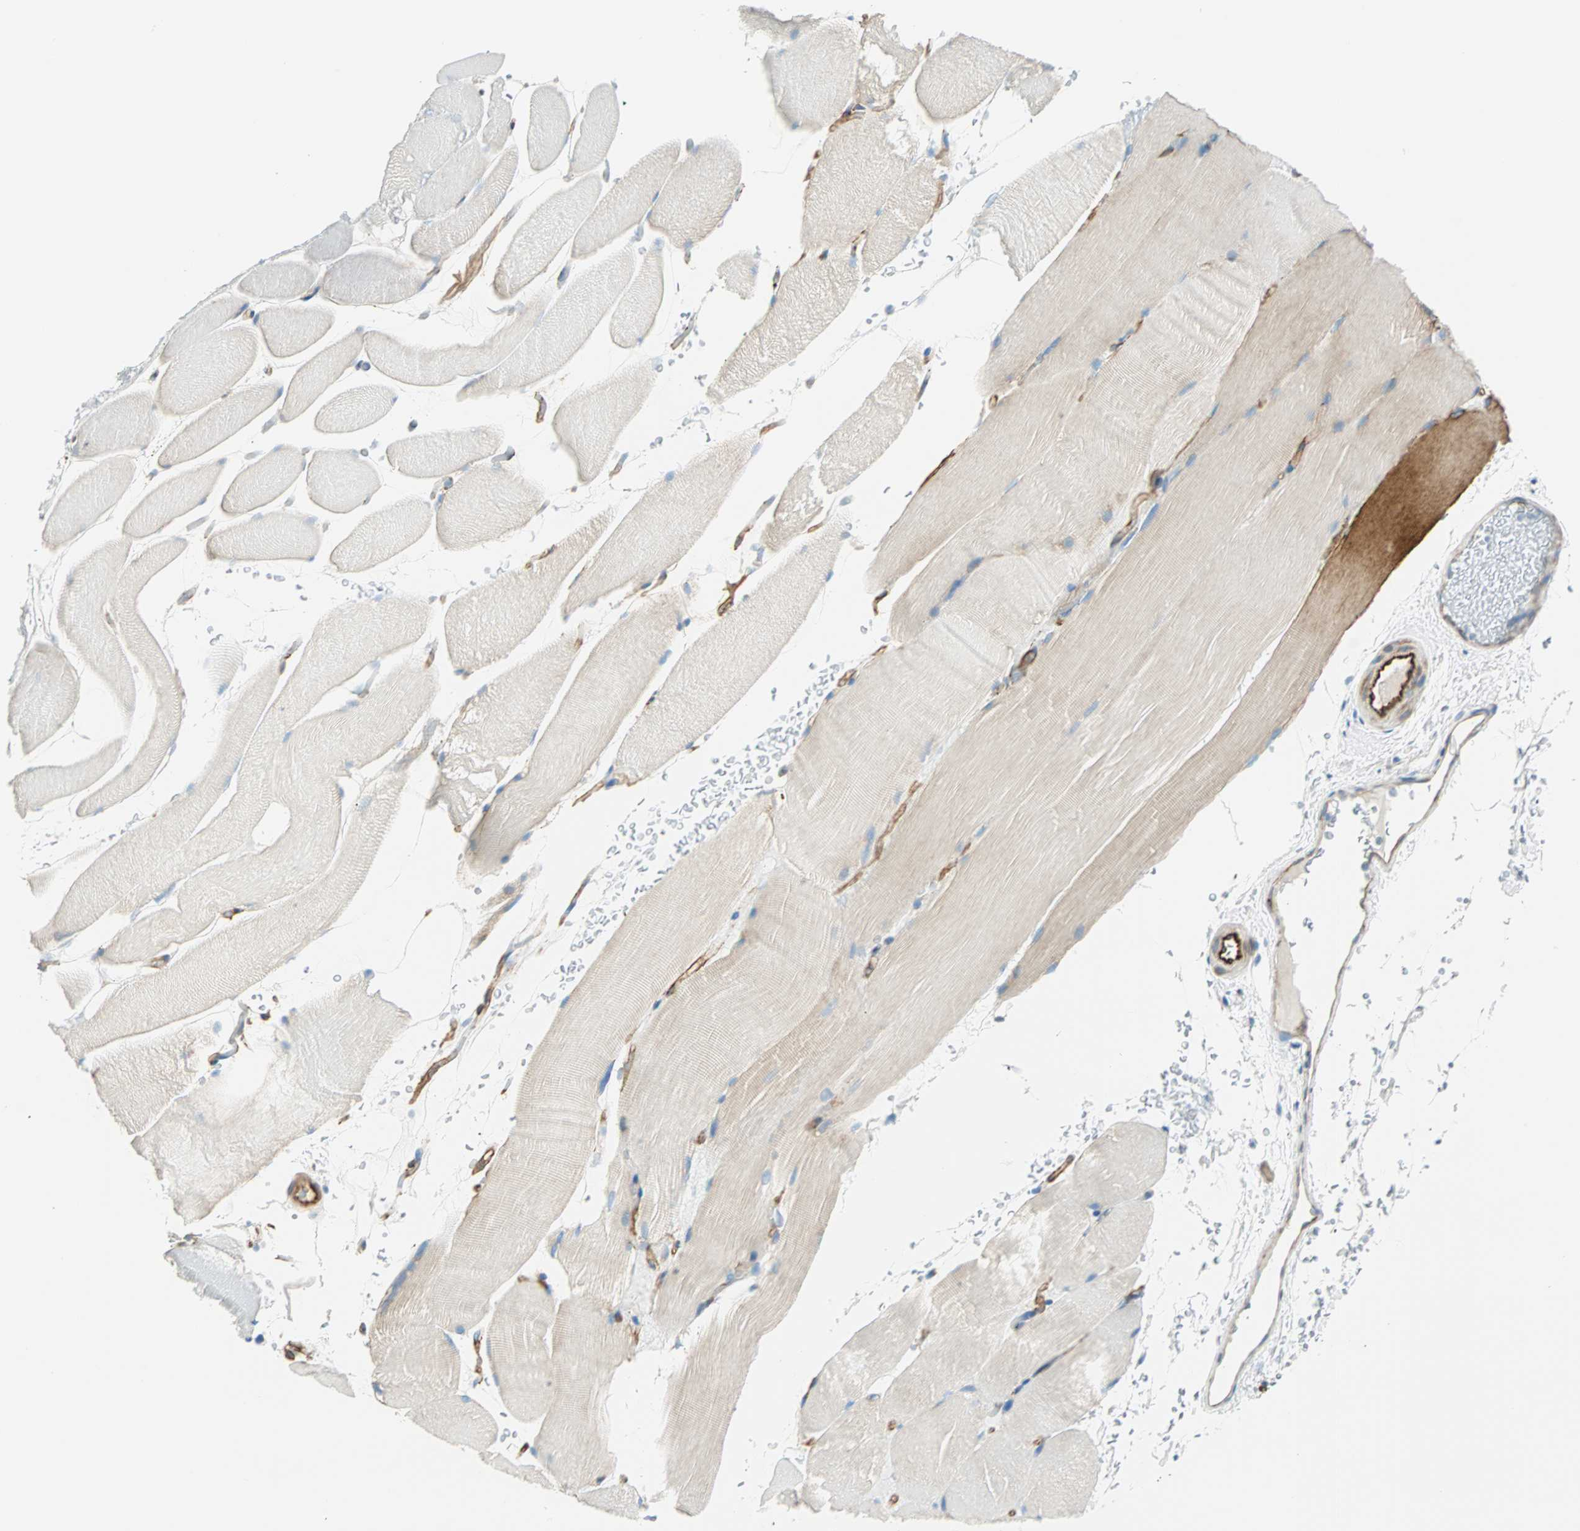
{"staining": {"intensity": "moderate", "quantity": "<25%", "location": "cytoplasmic/membranous"}, "tissue": "skeletal muscle", "cell_type": "Myocytes", "image_type": "normal", "snomed": [{"axis": "morphology", "description": "Normal tissue, NOS"}, {"axis": "topography", "description": "Skeletal muscle"}], "caption": "Protein expression by immunohistochemistry demonstrates moderate cytoplasmic/membranous positivity in about <25% of myocytes in benign skeletal muscle.", "gene": "NES", "patient": {"sex": "female", "age": 37}}